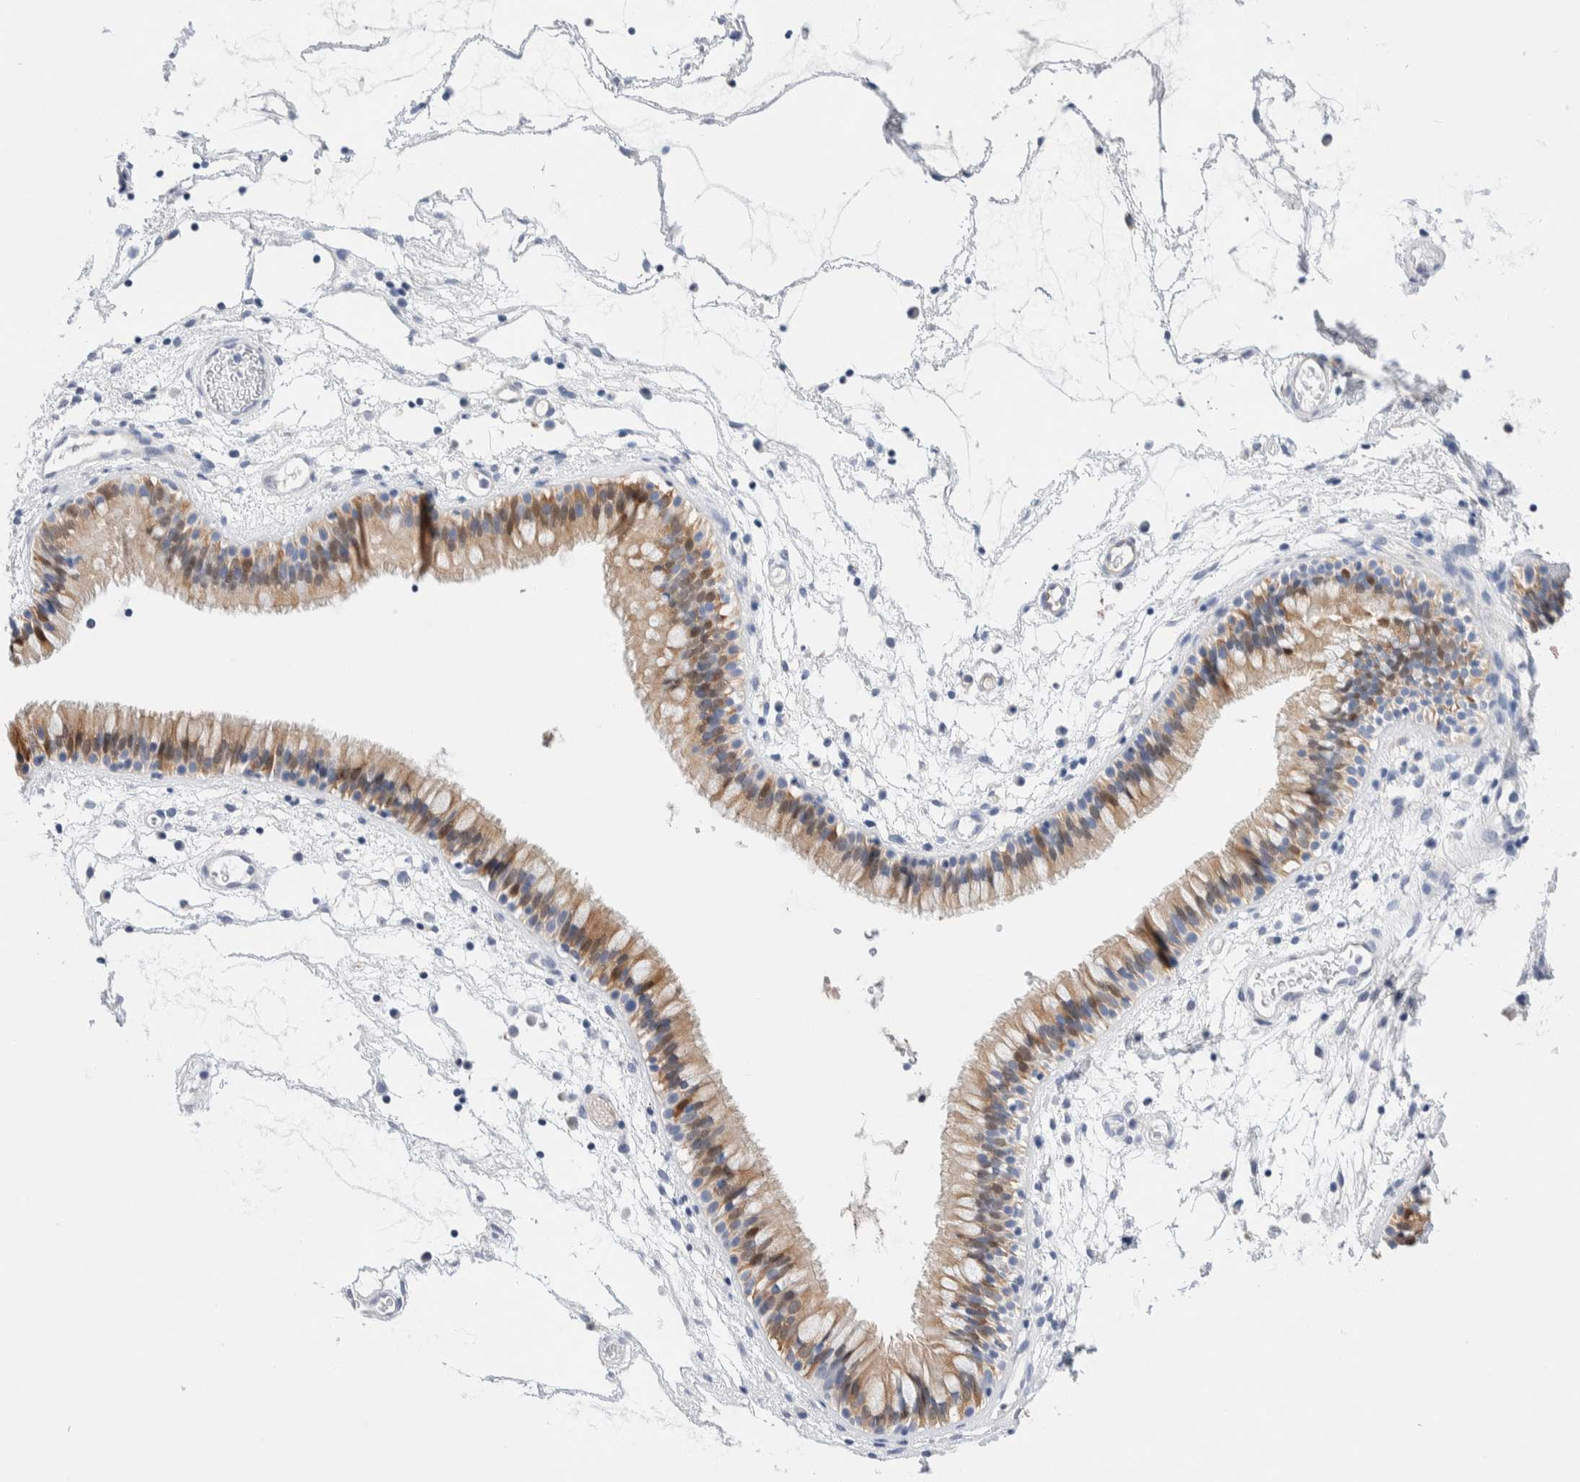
{"staining": {"intensity": "weak", "quantity": "25%-75%", "location": "cytoplasmic/membranous"}, "tissue": "nasopharynx", "cell_type": "Respiratory epithelial cells", "image_type": "normal", "snomed": [{"axis": "morphology", "description": "Normal tissue, NOS"}, {"axis": "morphology", "description": "Inflammation, NOS"}, {"axis": "topography", "description": "Nasopharynx"}], "caption": "Immunohistochemical staining of normal nasopharynx displays weak cytoplasmic/membranous protein expression in approximately 25%-75% of respiratory epithelial cells. The protein of interest is shown in brown color, while the nuclei are stained blue.", "gene": "METRNL", "patient": {"sex": "male", "age": 48}}